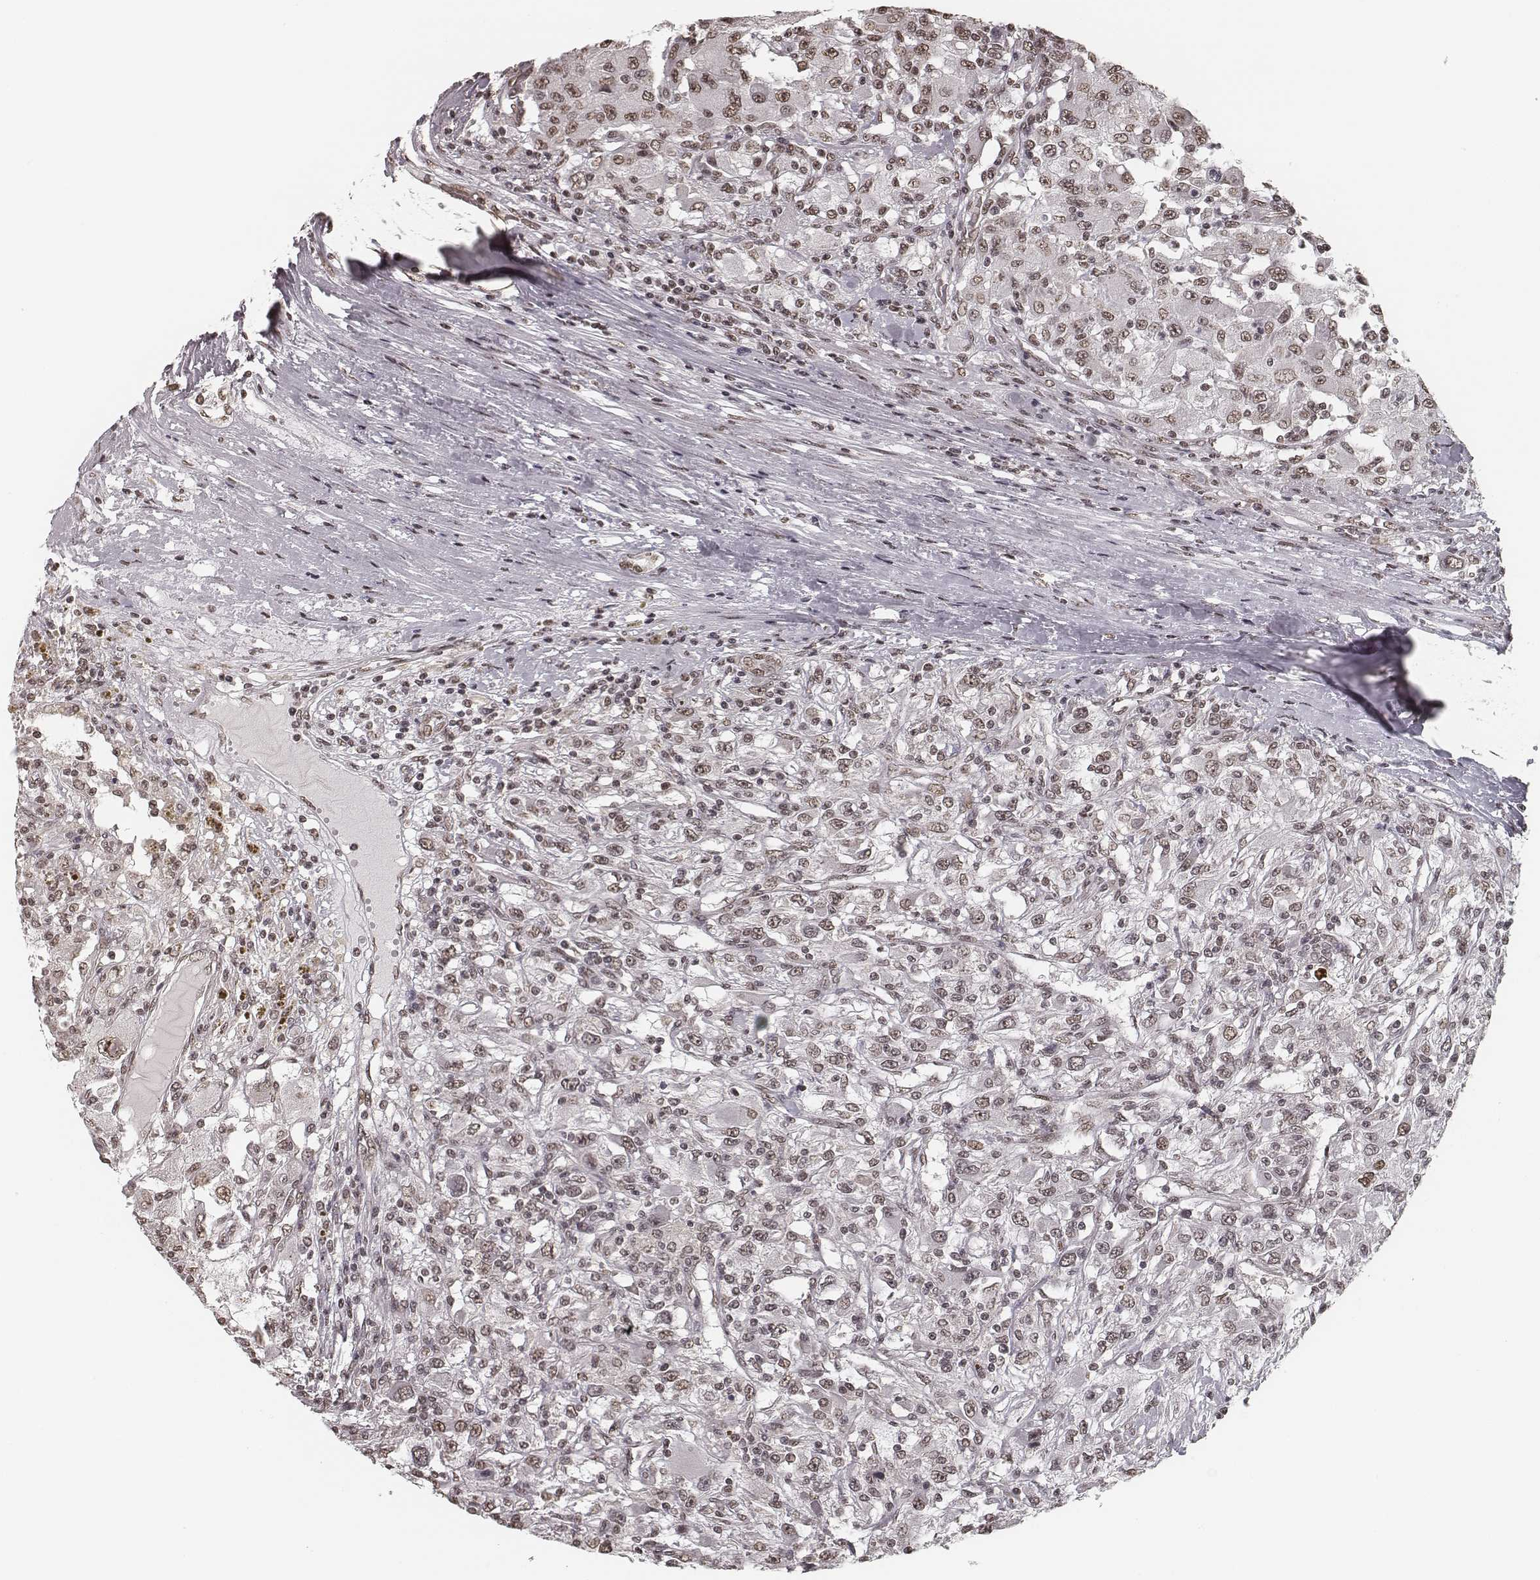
{"staining": {"intensity": "strong", "quantity": "<25%", "location": "nuclear"}, "tissue": "renal cancer", "cell_type": "Tumor cells", "image_type": "cancer", "snomed": [{"axis": "morphology", "description": "Adenocarcinoma, NOS"}, {"axis": "topography", "description": "Kidney"}], "caption": "Strong nuclear staining is appreciated in approximately <25% of tumor cells in renal cancer.", "gene": "HMGA2", "patient": {"sex": "female", "age": 67}}